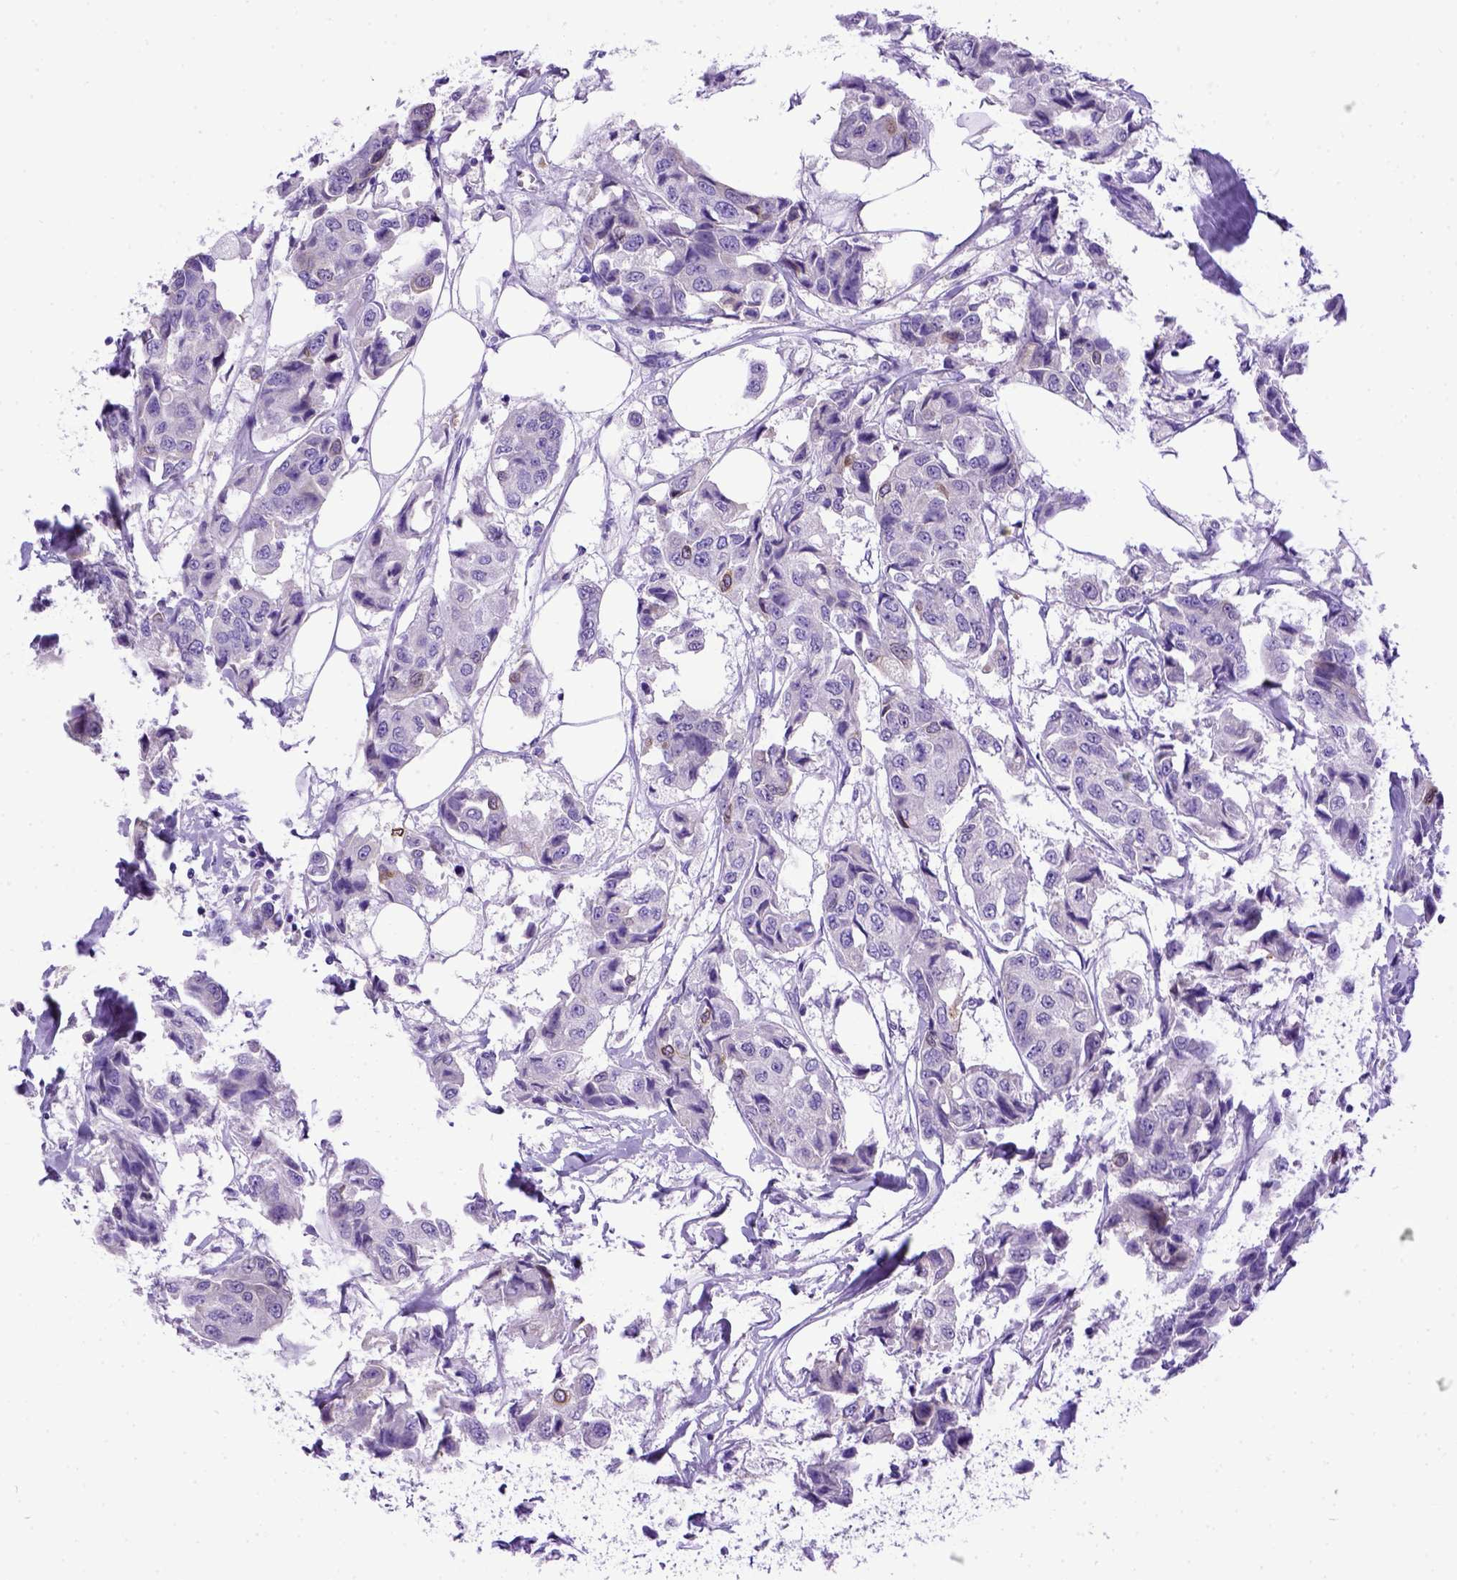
{"staining": {"intensity": "negative", "quantity": "none", "location": "none"}, "tissue": "breast cancer", "cell_type": "Tumor cells", "image_type": "cancer", "snomed": [{"axis": "morphology", "description": "Duct carcinoma"}, {"axis": "topography", "description": "Breast"}, {"axis": "topography", "description": "Lymph node"}], "caption": "Micrograph shows no significant protein positivity in tumor cells of breast cancer (intraductal carcinoma). (DAB immunohistochemistry (IHC), high magnification).", "gene": "PTGES", "patient": {"sex": "female", "age": 80}}